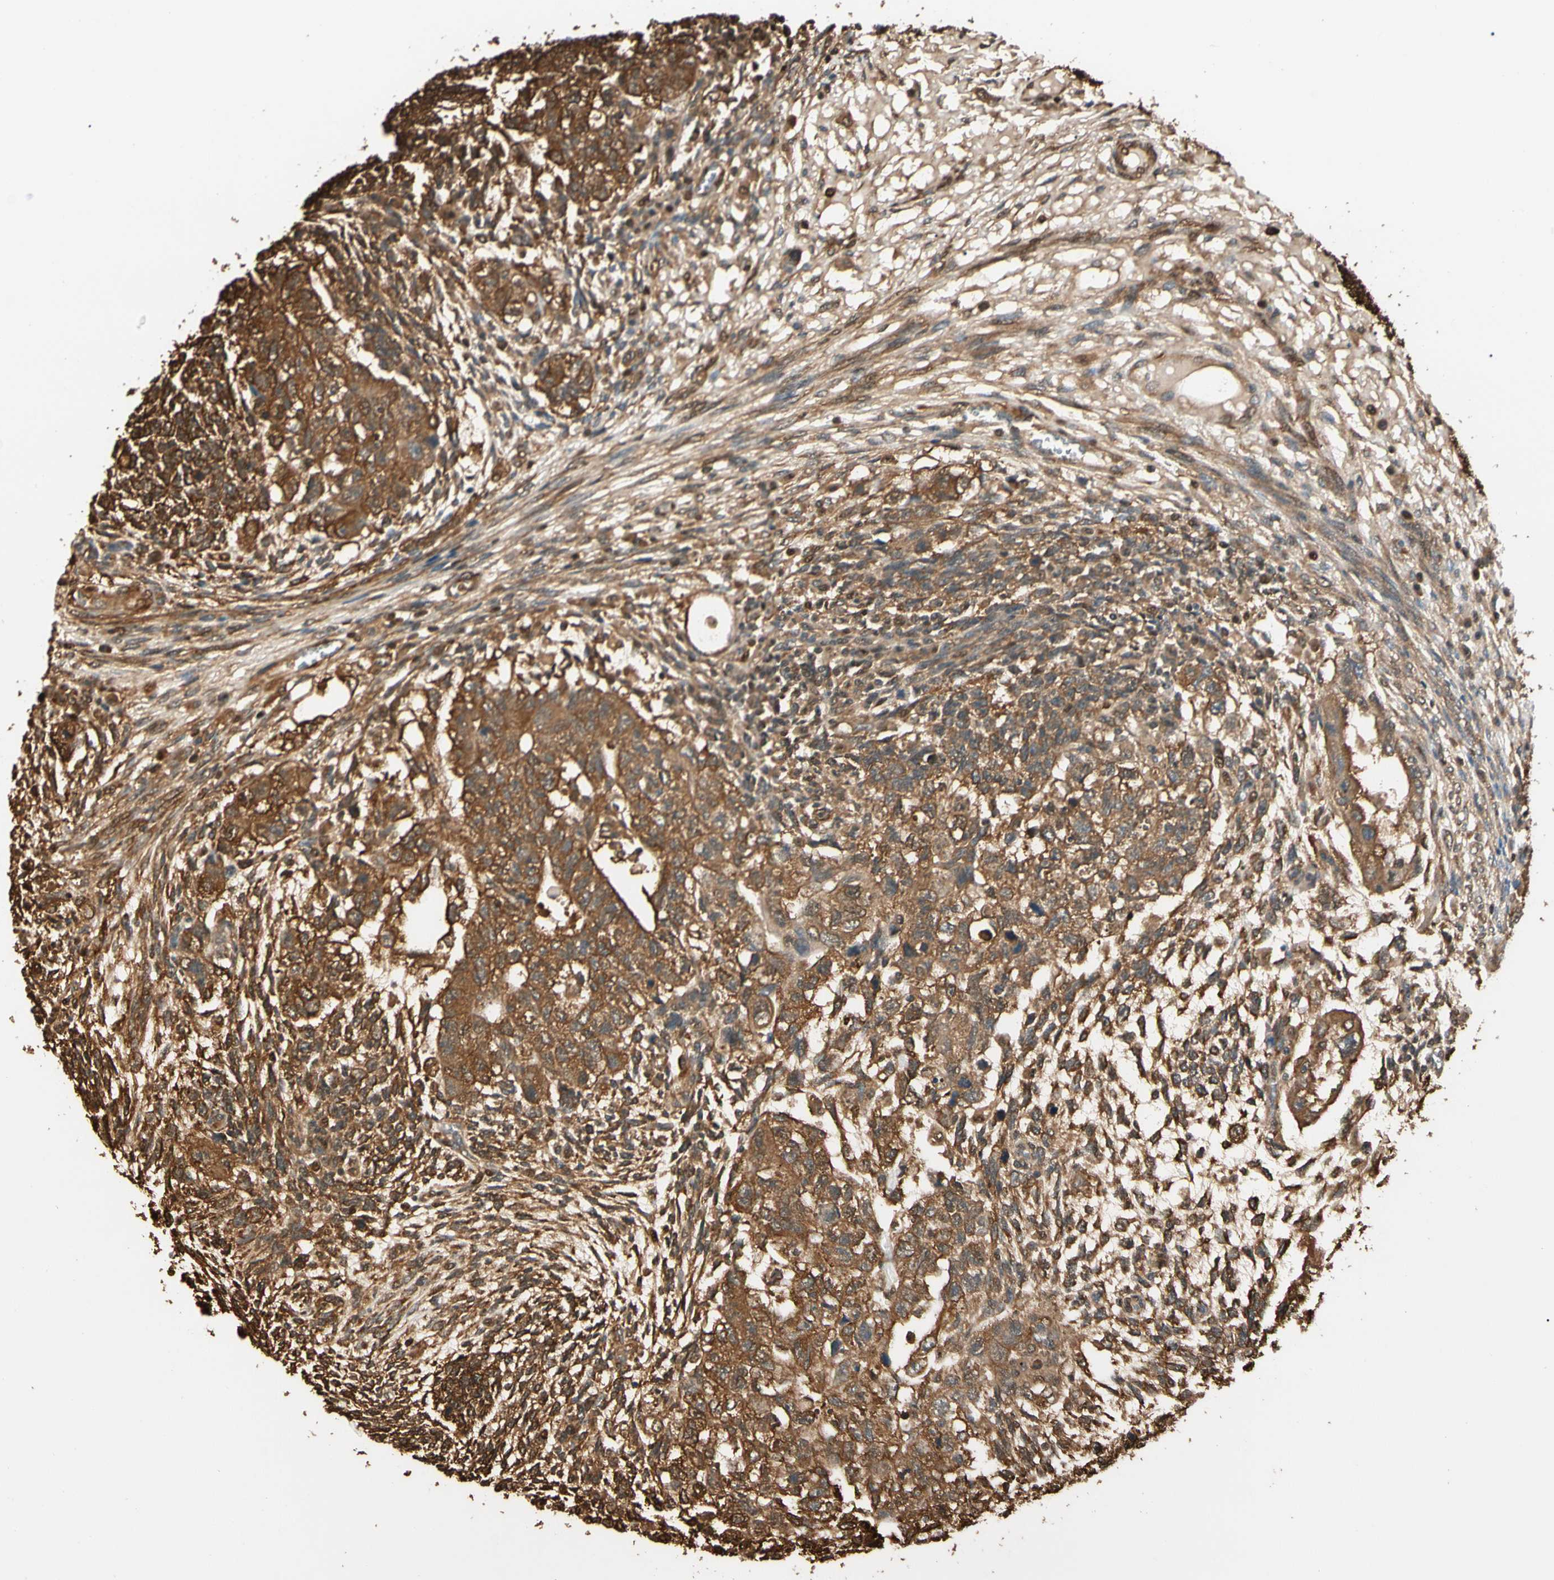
{"staining": {"intensity": "moderate", "quantity": ">75%", "location": "cytoplasmic/membranous"}, "tissue": "testis cancer", "cell_type": "Tumor cells", "image_type": "cancer", "snomed": [{"axis": "morphology", "description": "Normal tissue, NOS"}, {"axis": "morphology", "description": "Carcinoma, Embryonal, NOS"}, {"axis": "topography", "description": "Testis"}], "caption": "A brown stain labels moderate cytoplasmic/membranous expression of a protein in human testis embryonal carcinoma tumor cells. The protein is stained brown, and the nuclei are stained in blue (DAB (3,3'-diaminobenzidine) IHC with brightfield microscopy, high magnification).", "gene": "PNCK", "patient": {"sex": "male", "age": 36}}